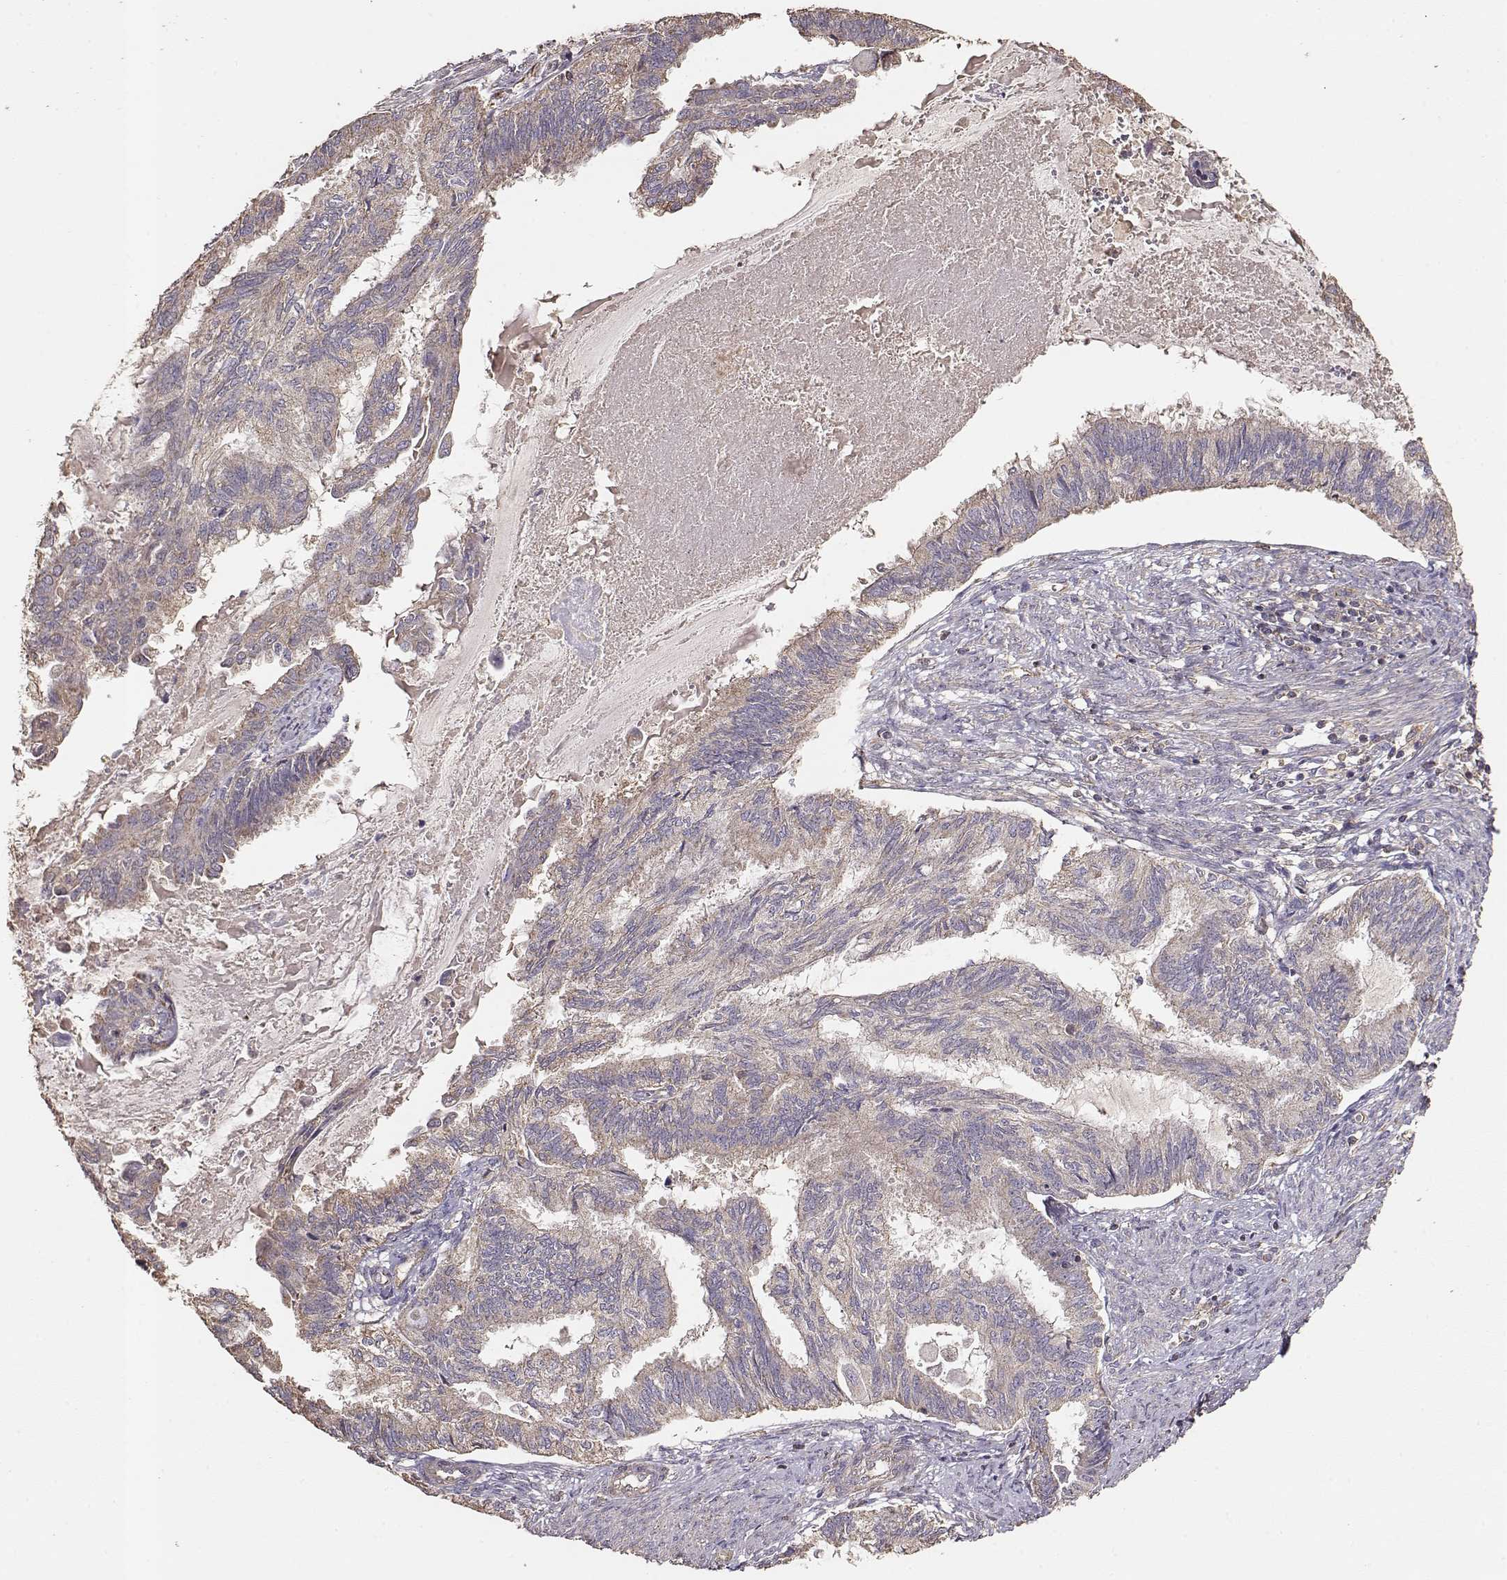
{"staining": {"intensity": "weak", "quantity": ">75%", "location": "cytoplasmic/membranous"}, "tissue": "endometrial cancer", "cell_type": "Tumor cells", "image_type": "cancer", "snomed": [{"axis": "morphology", "description": "Adenocarcinoma, NOS"}, {"axis": "topography", "description": "Endometrium"}], "caption": "High-magnification brightfield microscopy of endometrial adenocarcinoma stained with DAB (brown) and counterstained with hematoxylin (blue). tumor cells exhibit weak cytoplasmic/membranous expression is identified in about>75% of cells. Immunohistochemistry (ihc) stains the protein in brown and the nuclei are stained blue.", "gene": "TARS3", "patient": {"sex": "female", "age": 86}}